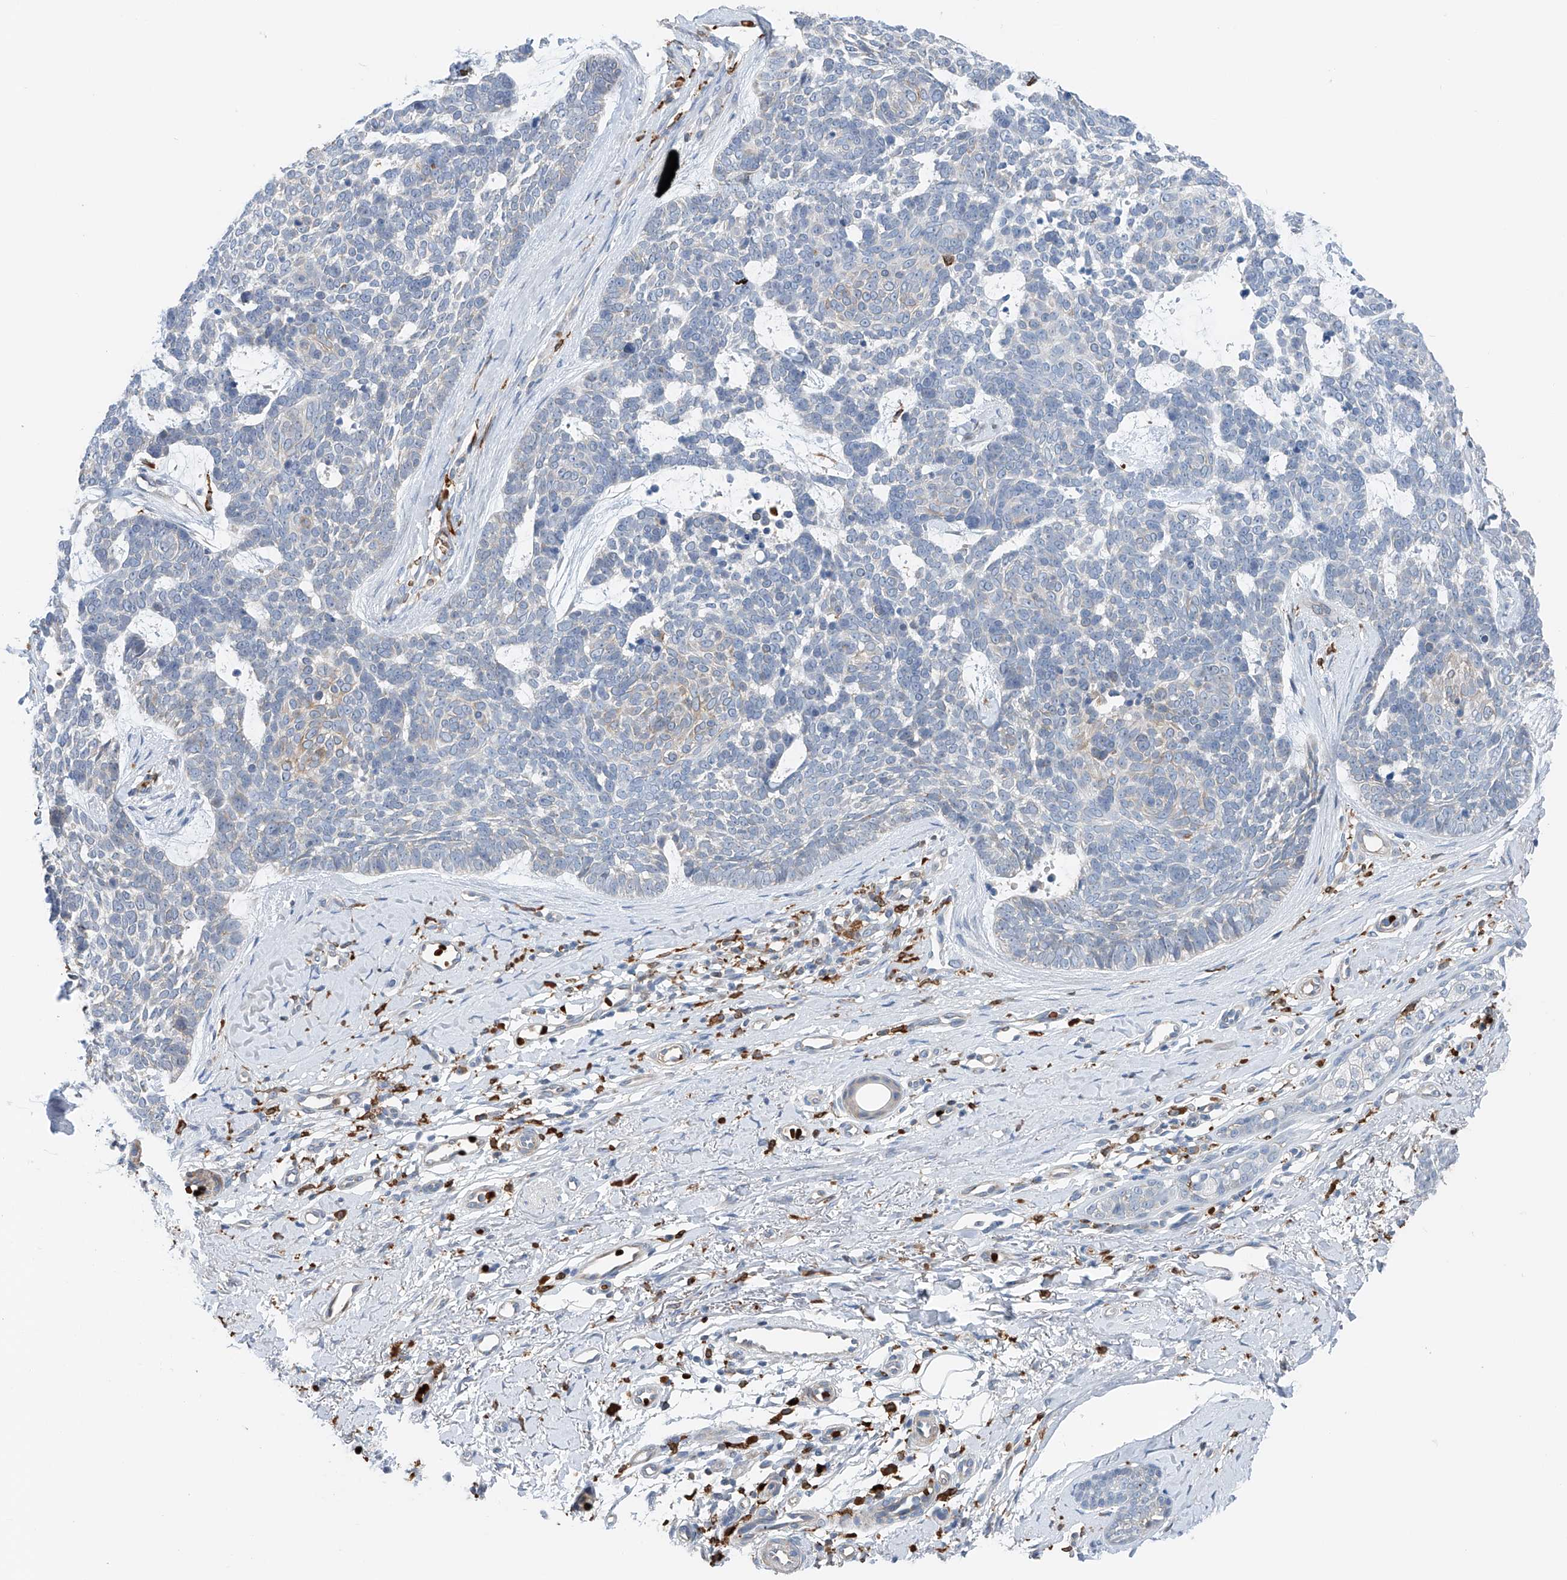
{"staining": {"intensity": "negative", "quantity": "none", "location": "none"}, "tissue": "skin cancer", "cell_type": "Tumor cells", "image_type": "cancer", "snomed": [{"axis": "morphology", "description": "Basal cell carcinoma"}, {"axis": "topography", "description": "Skin"}], "caption": "Immunohistochemical staining of human basal cell carcinoma (skin) displays no significant expression in tumor cells.", "gene": "TBXAS1", "patient": {"sex": "female", "age": 81}}